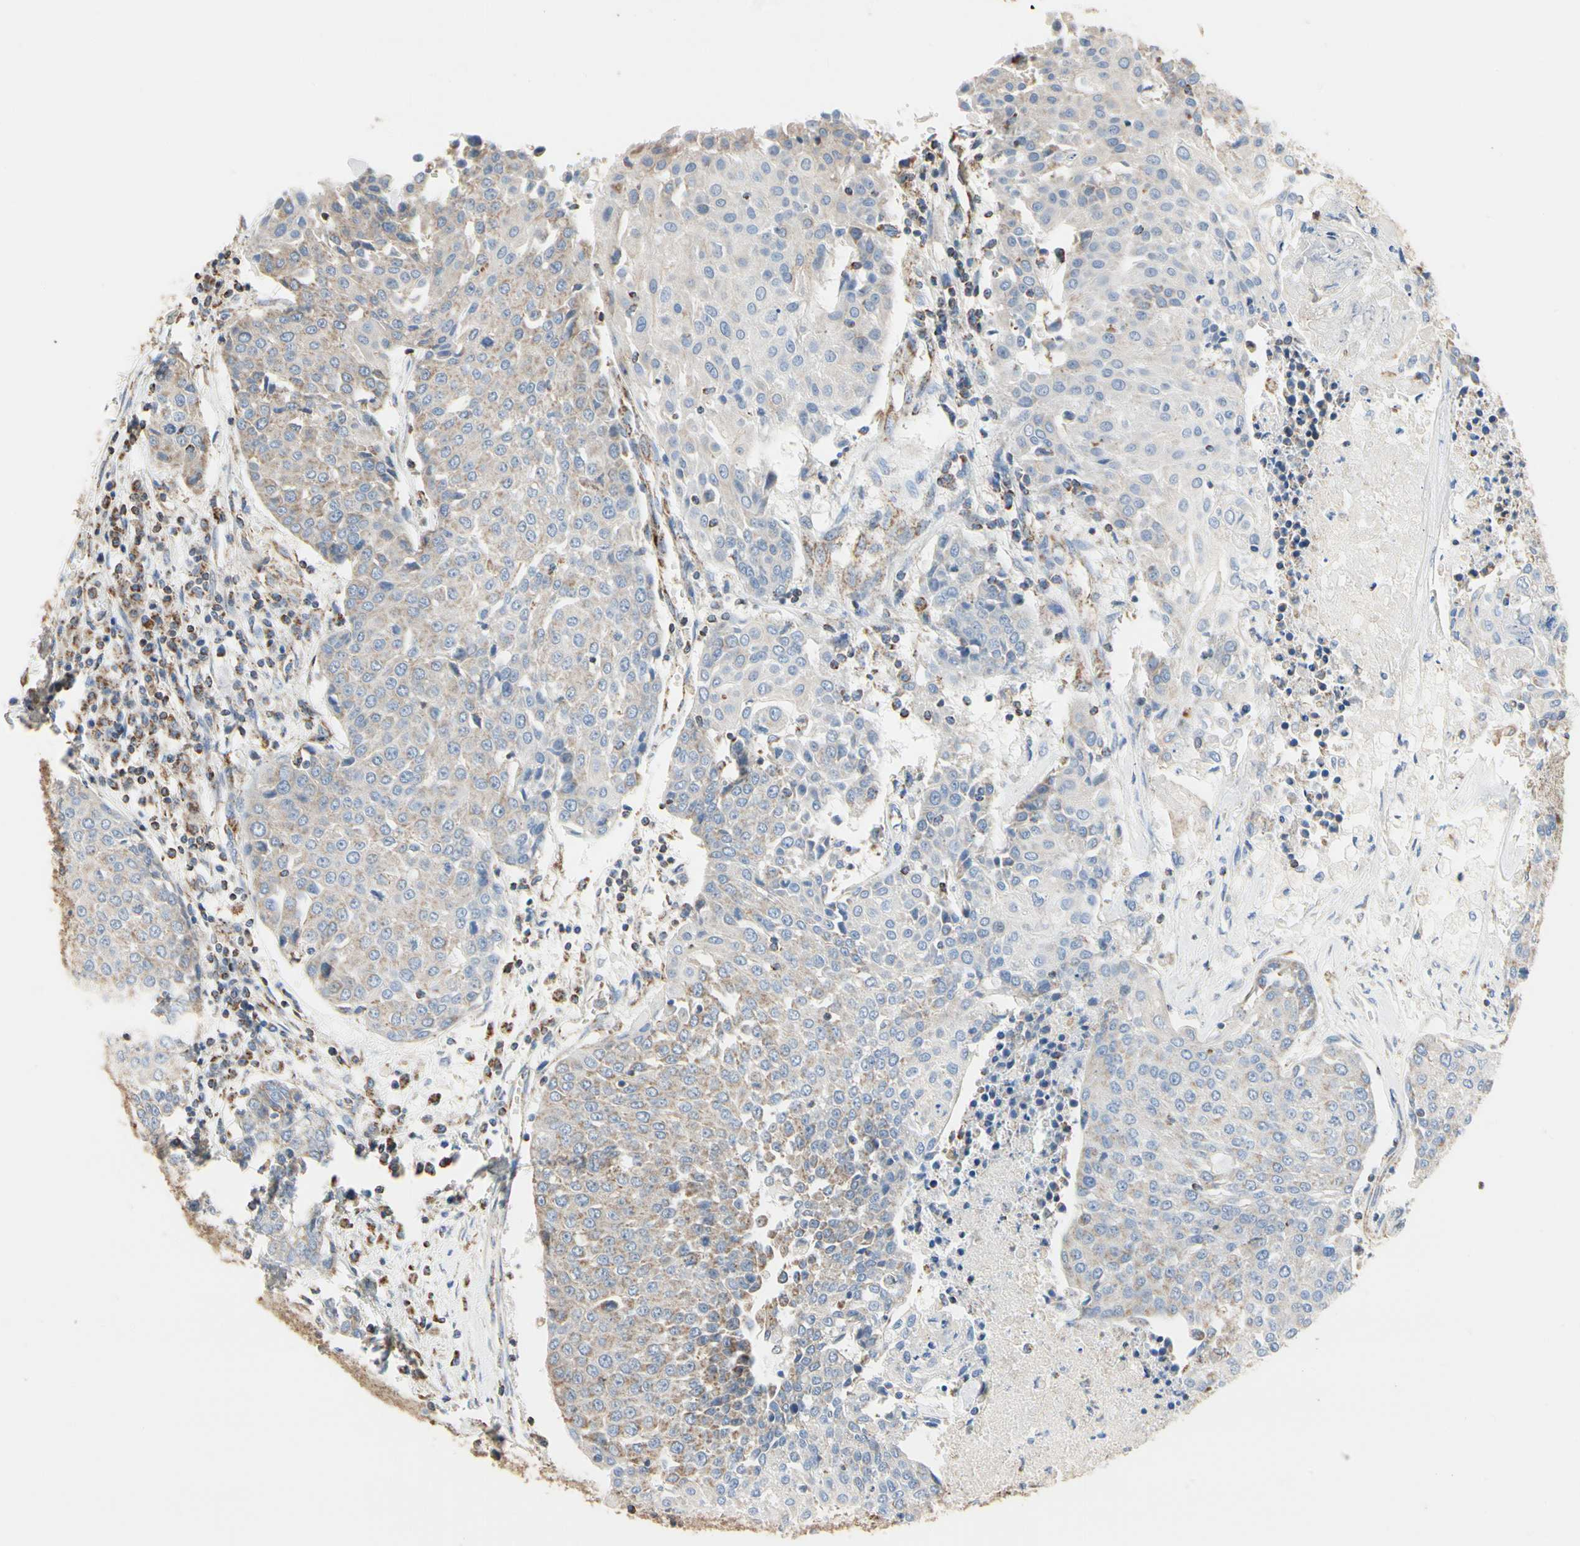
{"staining": {"intensity": "negative", "quantity": "none", "location": "none"}, "tissue": "urothelial cancer", "cell_type": "Tumor cells", "image_type": "cancer", "snomed": [{"axis": "morphology", "description": "Urothelial carcinoma, High grade"}, {"axis": "topography", "description": "Urinary bladder"}], "caption": "Tumor cells are negative for brown protein staining in high-grade urothelial carcinoma.", "gene": "TUBA1A", "patient": {"sex": "female", "age": 85}}